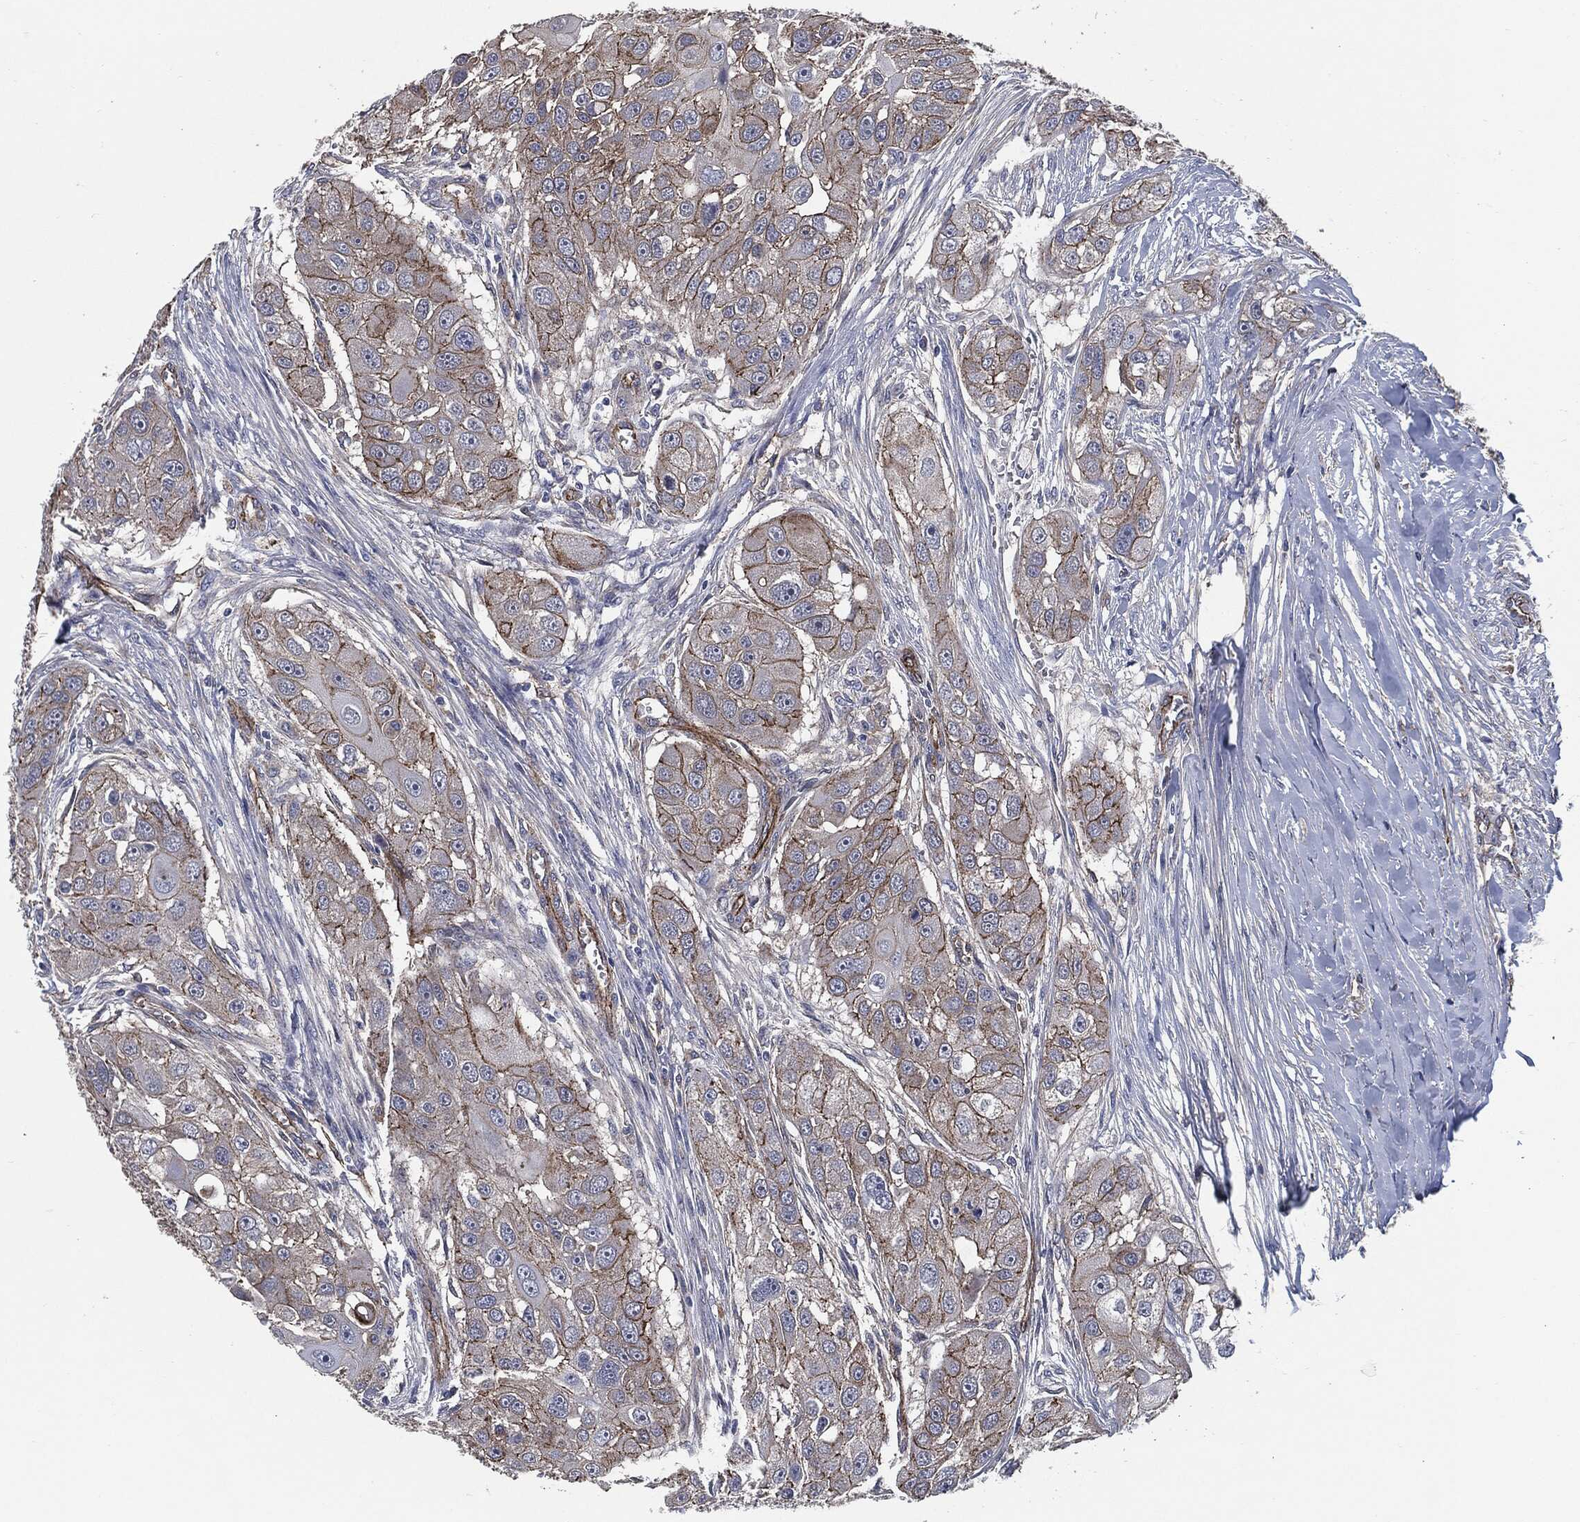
{"staining": {"intensity": "strong", "quantity": "<25%", "location": "cytoplasmic/membranous"}, "tissue": "head and neck cancer", "cell_type": "Tumor cells", "image_type": "cancer", "snomed": [{"axis": "morphology", "description": "Normal tissue, NOS"}, {"axis": "morphology", "description": "Squamous cell carcinoma, NOS"}, {"axis": "topography", "description": "Skeletal muscle"}, {"axis": "topography", "description": "Head-Neck"}], "caption": "Protein staining of head and neck squamous cell carcinoma tissue demonstrates strong cytoplasmic/membranous staining in approximately <25% of tumor cells. (Stains: DAB in brown, nuclei in blue, Microscopy: brightfield microscopy at high magnification).", "gene": "SVIL", "patient": {"sex": "male", "age": 51}}